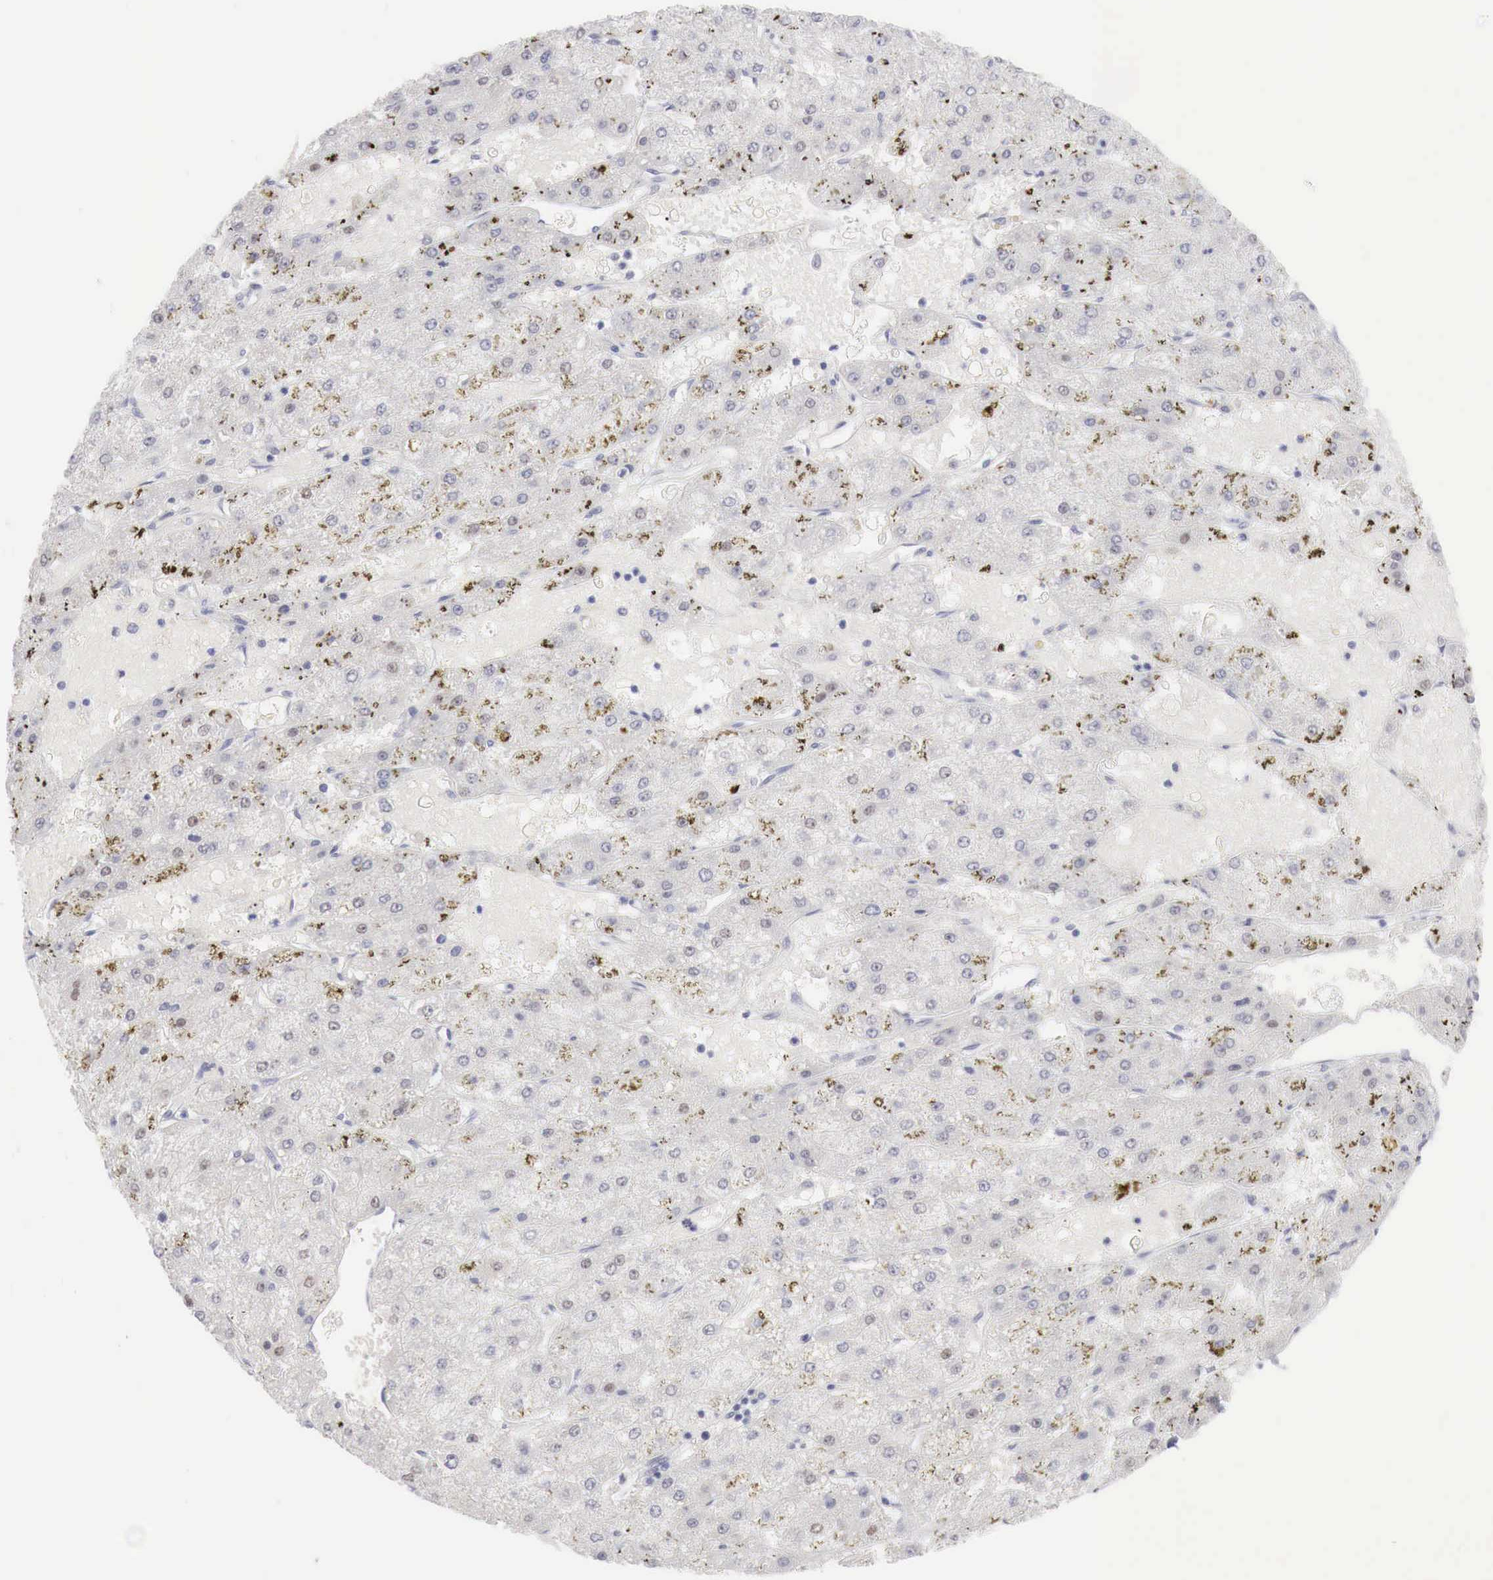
{"staining": {"intensity": "weak", "quantity": "<25%", "location": "nuclear"}, "tissue": "liver cancer", "cell_type": "Tumor cells", "image_type": "cancer", "snomed": [{"axis": "morphology", "description": "Carcinoma, Hepatocellular, NOS"}, {"axis": "topography", "description": "Liver"}], "caption": "High magnification brightfield microscopy of hepatocellular carcinoma (liver) stained with DAB (3,3'-diaminobenzidine) (brown) and counterstained with hematoxylin (blue): tumor cells show no significant staining.", "gene": "FOXP2", "patient": {"sex": "female", "age": 52}}